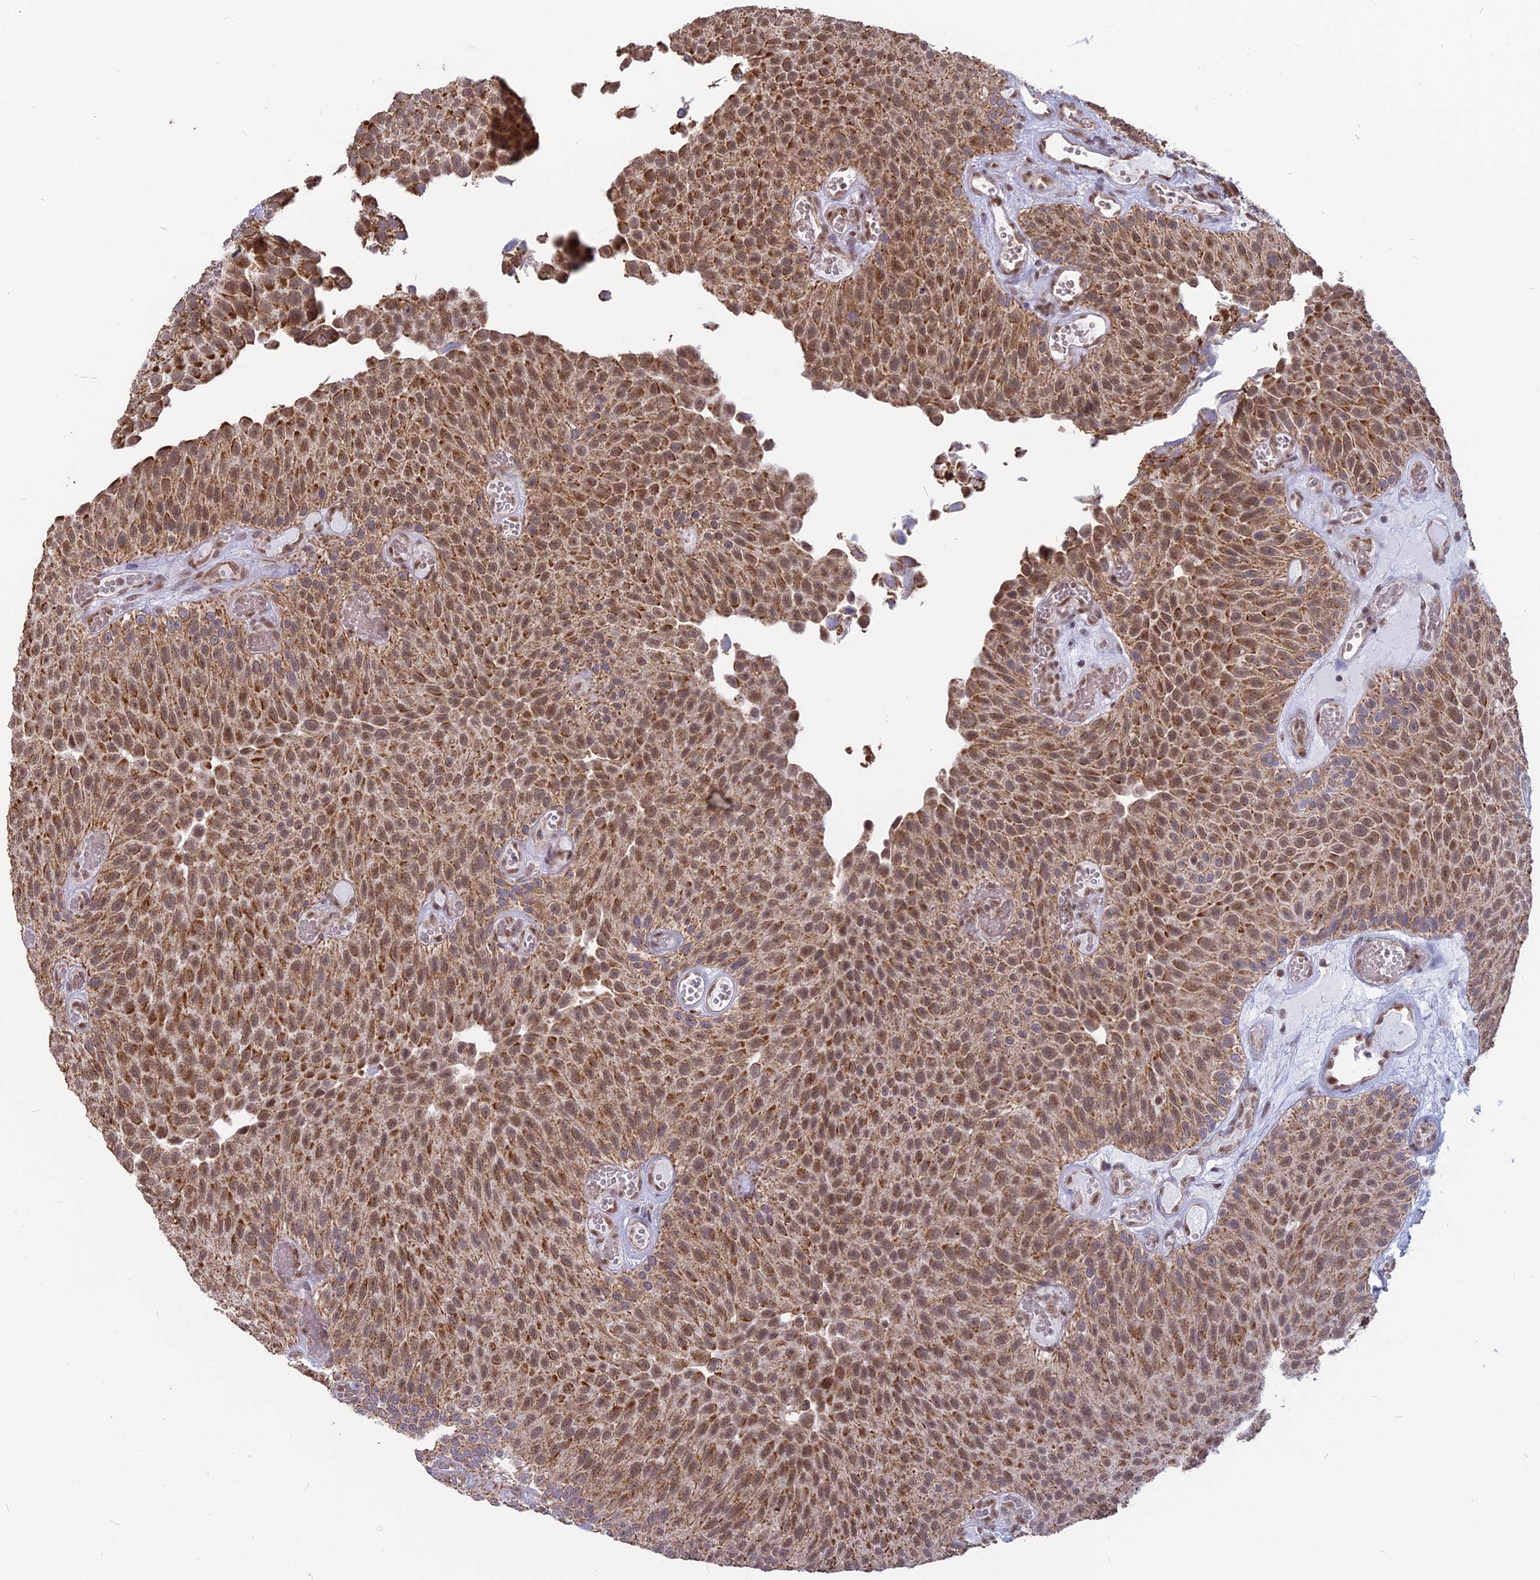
{"staining": {"intensity": "moderate", "quantity": ">75%", "location": "cytoplasmic/membranous,nuclear"}, "tissue": "urothelial cancer", "cell_type": "Tumor cells", "image_type": "cancer", "snomed": [{"axis": "morphology", "description": "Urothelial carcinoma, Low grade"}, {"axis": "topography", "description": "Urinary bladder"}], "caption": "Brown immunohistochemical staining in urothelial carcinoma (low-grade) shows moderate cytoplasmic/membranous and nuclear positivity in about >75% of tumor cells. (Brightfield microscopy of DAB IHC at high magnification).", "gene": "ARHGAP40", "patient": {"sex": "male", "age": 89}}